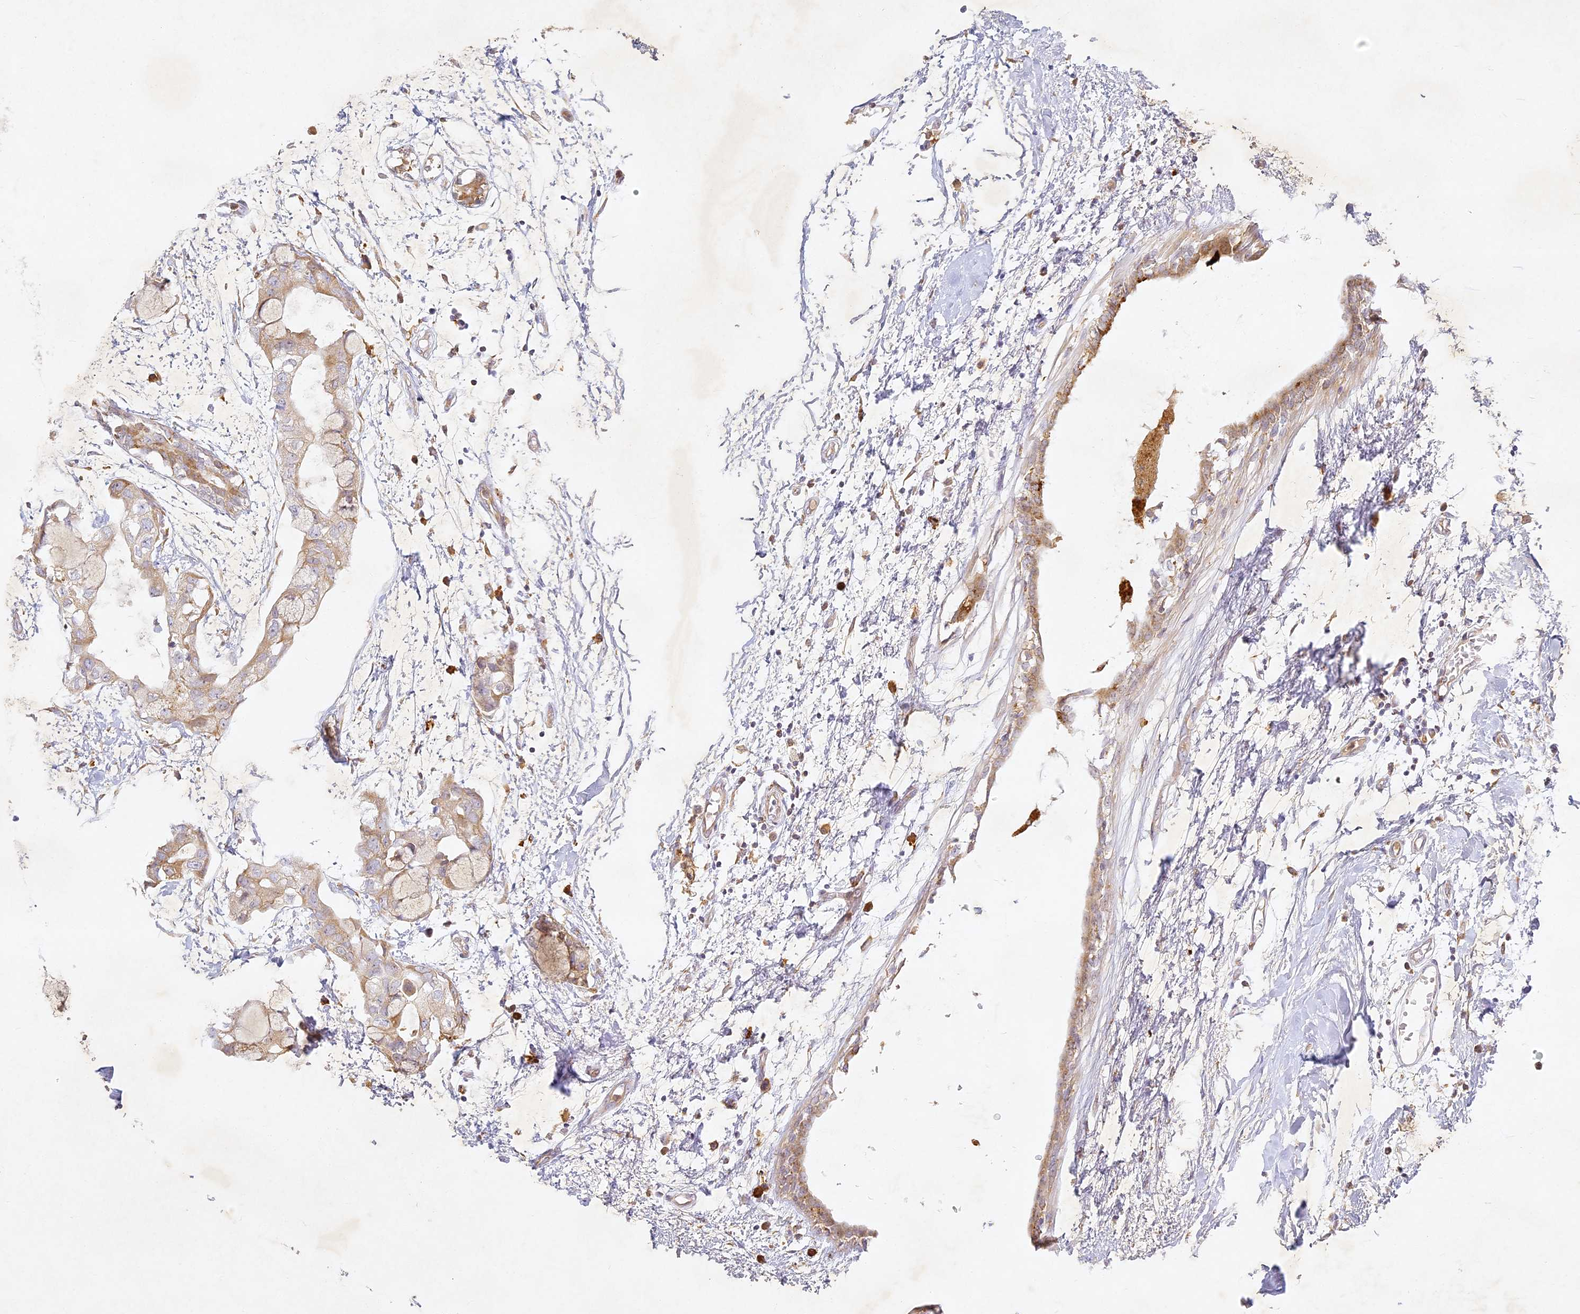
{"staining": {"intensity": "moderate", "quantity": "25%-75%", "location": "cytoplasmic/membranous"}, "tissue": "breast cancer", "cell_type": "Tumor cells", "image_type": "cancer", "snomed": [{"axis": "morphology", "description": "Duct carcinoma"}, {"axis": "topography", "description": "Breast"}], "caption": "The histopathology image shows a brown stain indicating the presence of a protein in the cytoplasmic/membranous of tumor cells in breast cancer (invasive ductal carcinoma). (DAB (3,3'-diaminobenzidine) = brown stain, brightfield microscopy at high magnification).", "gene": "SLC30A5", "patient": {"sex": "female", "age": 40}}